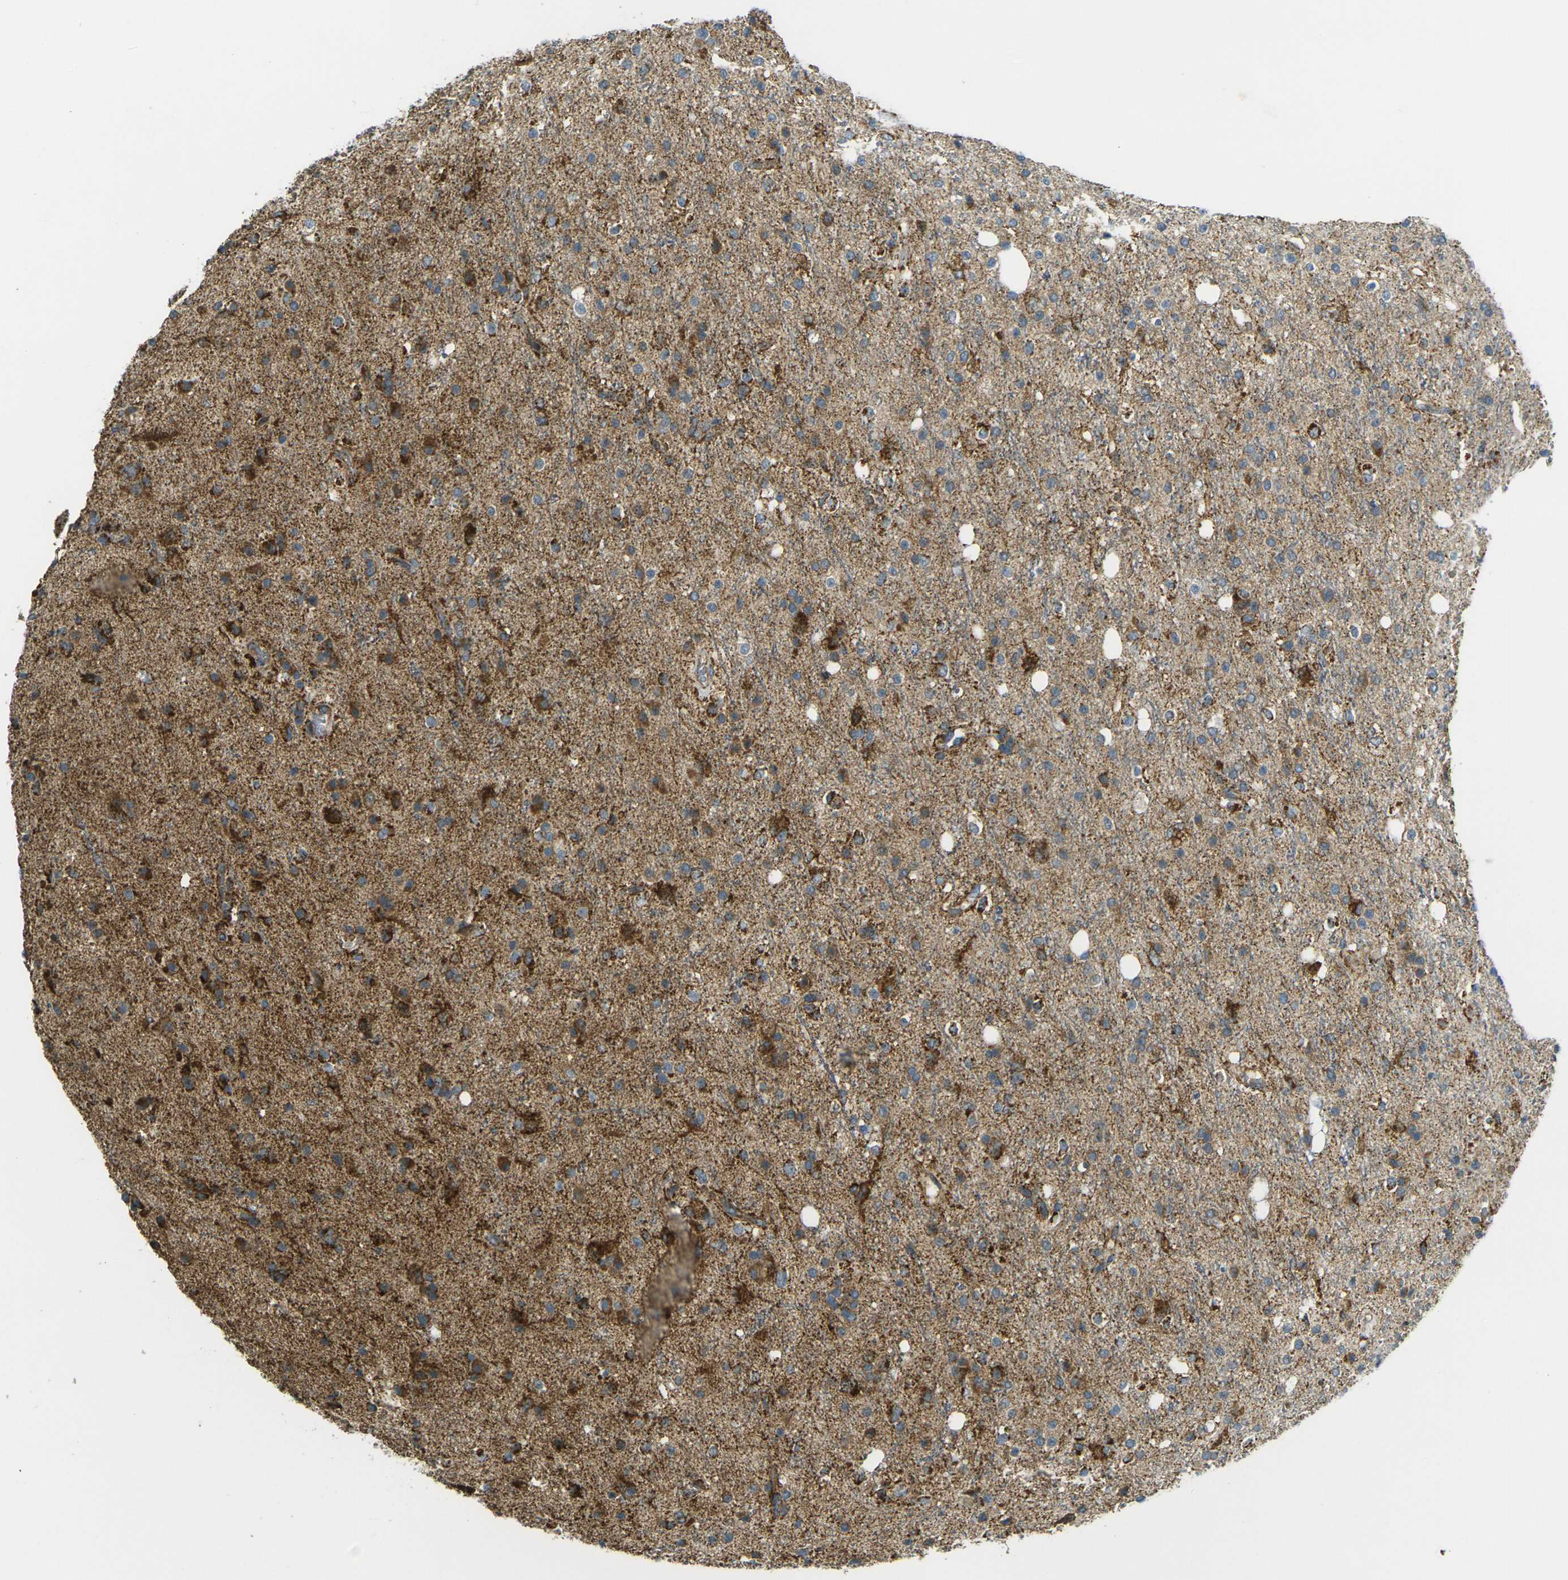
{"staining": {"intensity": "strong", "quantity": ">75%", "location": "cytoplasmic/membranous"}, "tissue": "glioma", "cell_type": "Tumor cells", "image_type": "cancer", "snomed": [{"axis": "morphology", "description": "Glioma, malignant, High grade"}, {"axis": "topography", "description": "Brain"}], "caption": "Protein staining of malignant glioma (high-grade) tissue demonstrates strong cytoplasmic/membranous expression in approximately >75% of tumor cells.", "gene": "IGF1R", "patient": {"sex": "male", "age": 47}}